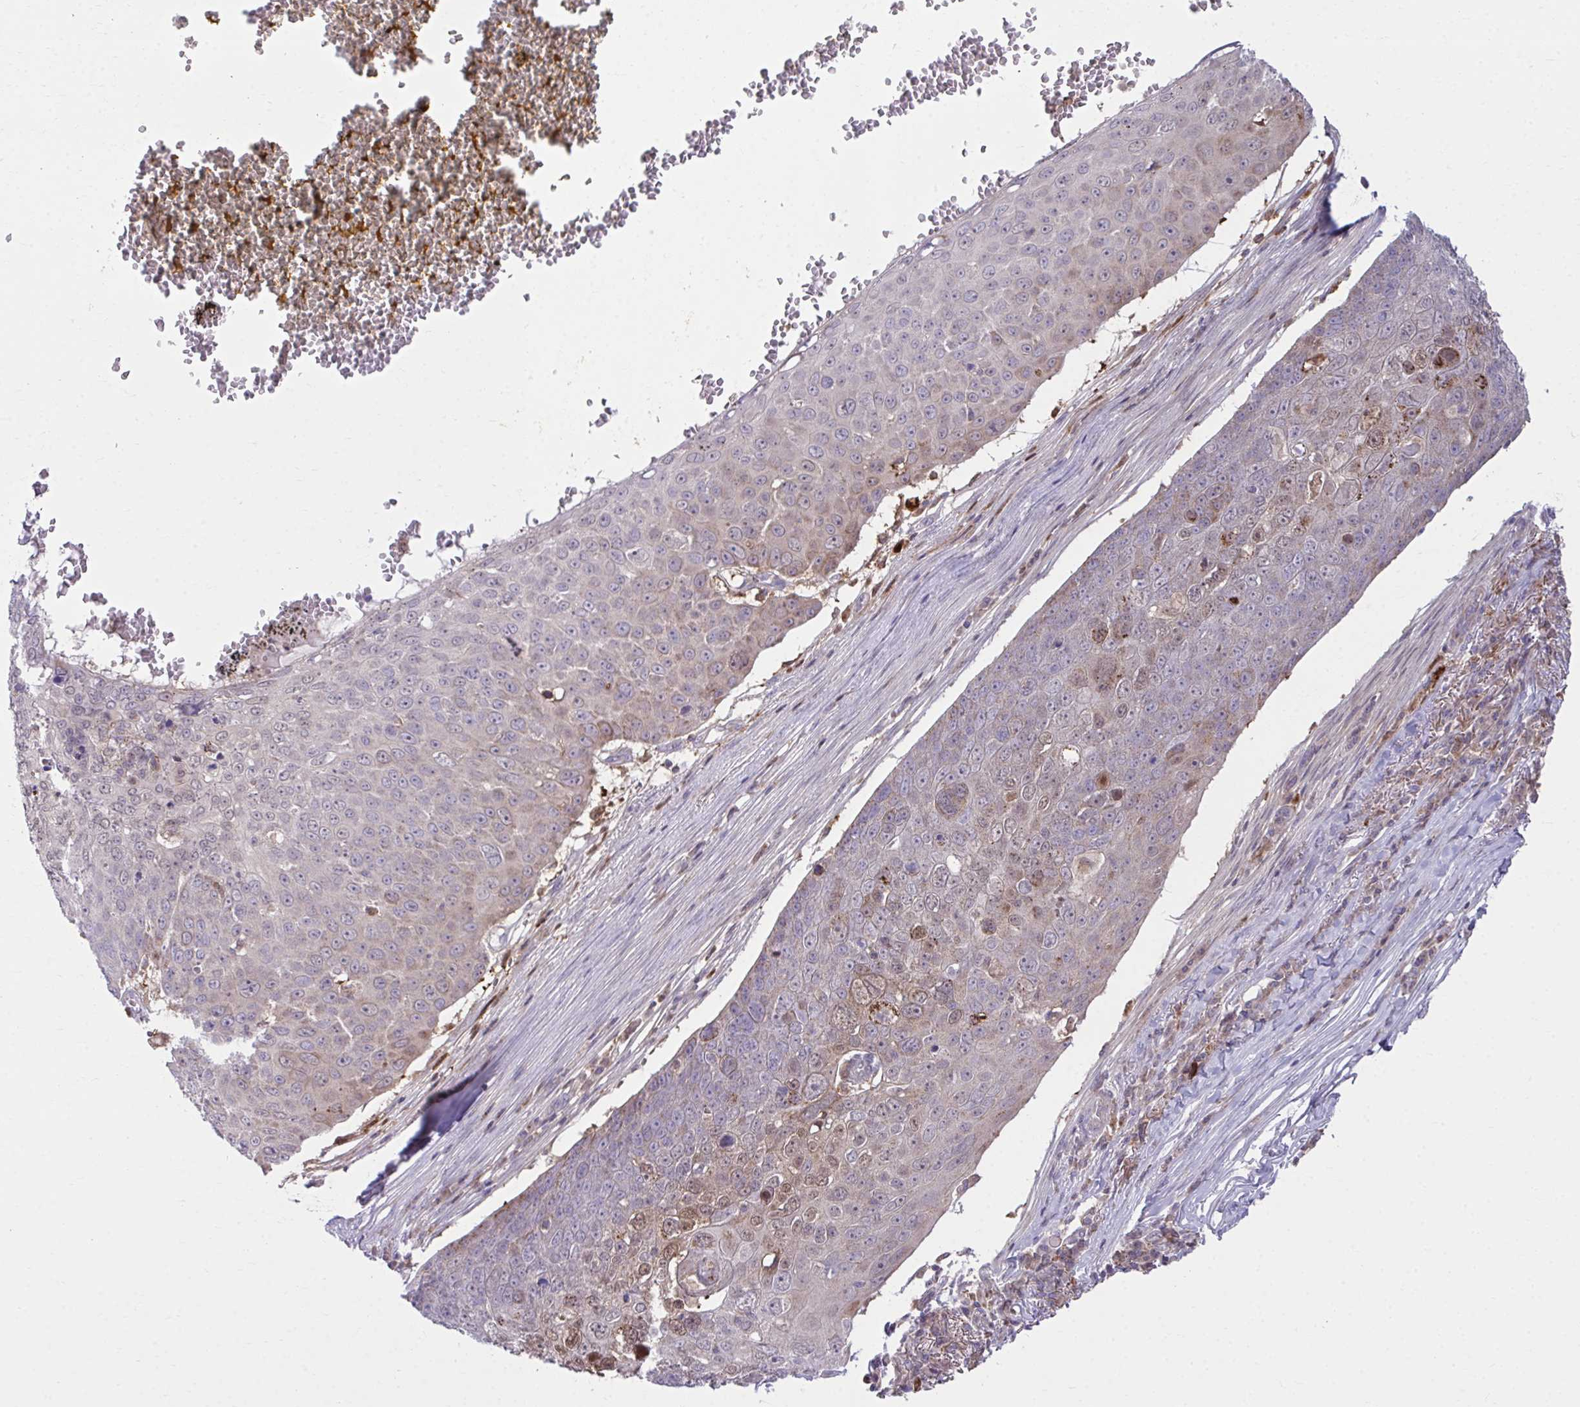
{"staining": {"intensity": "weak", "quantity": "<25%", "location": "cytoplasmic/membranous"}, "tissue": "skin cancer", "cell_type": "Tumor cells", "image_type": "cancer", "snomed": [{"axis": "morphology", "description": "Squamous cell carcinoma, NOS"}, {"axis": "topography", "description": "Skin"}], "caption": "DAB immunohistochemical staining of squamous cell carcinoma (skin) demonstrates no significant staining in tumor cells. The staining was performed using DAB (3,3'-diaminobenzidine) to visualize the protein expression in brown, while the nuclei were stained in blue with hematoxylin (Magnification: 20x).", "gene": "C16orf54", "patient": {"sex": "male", "age": 71}}